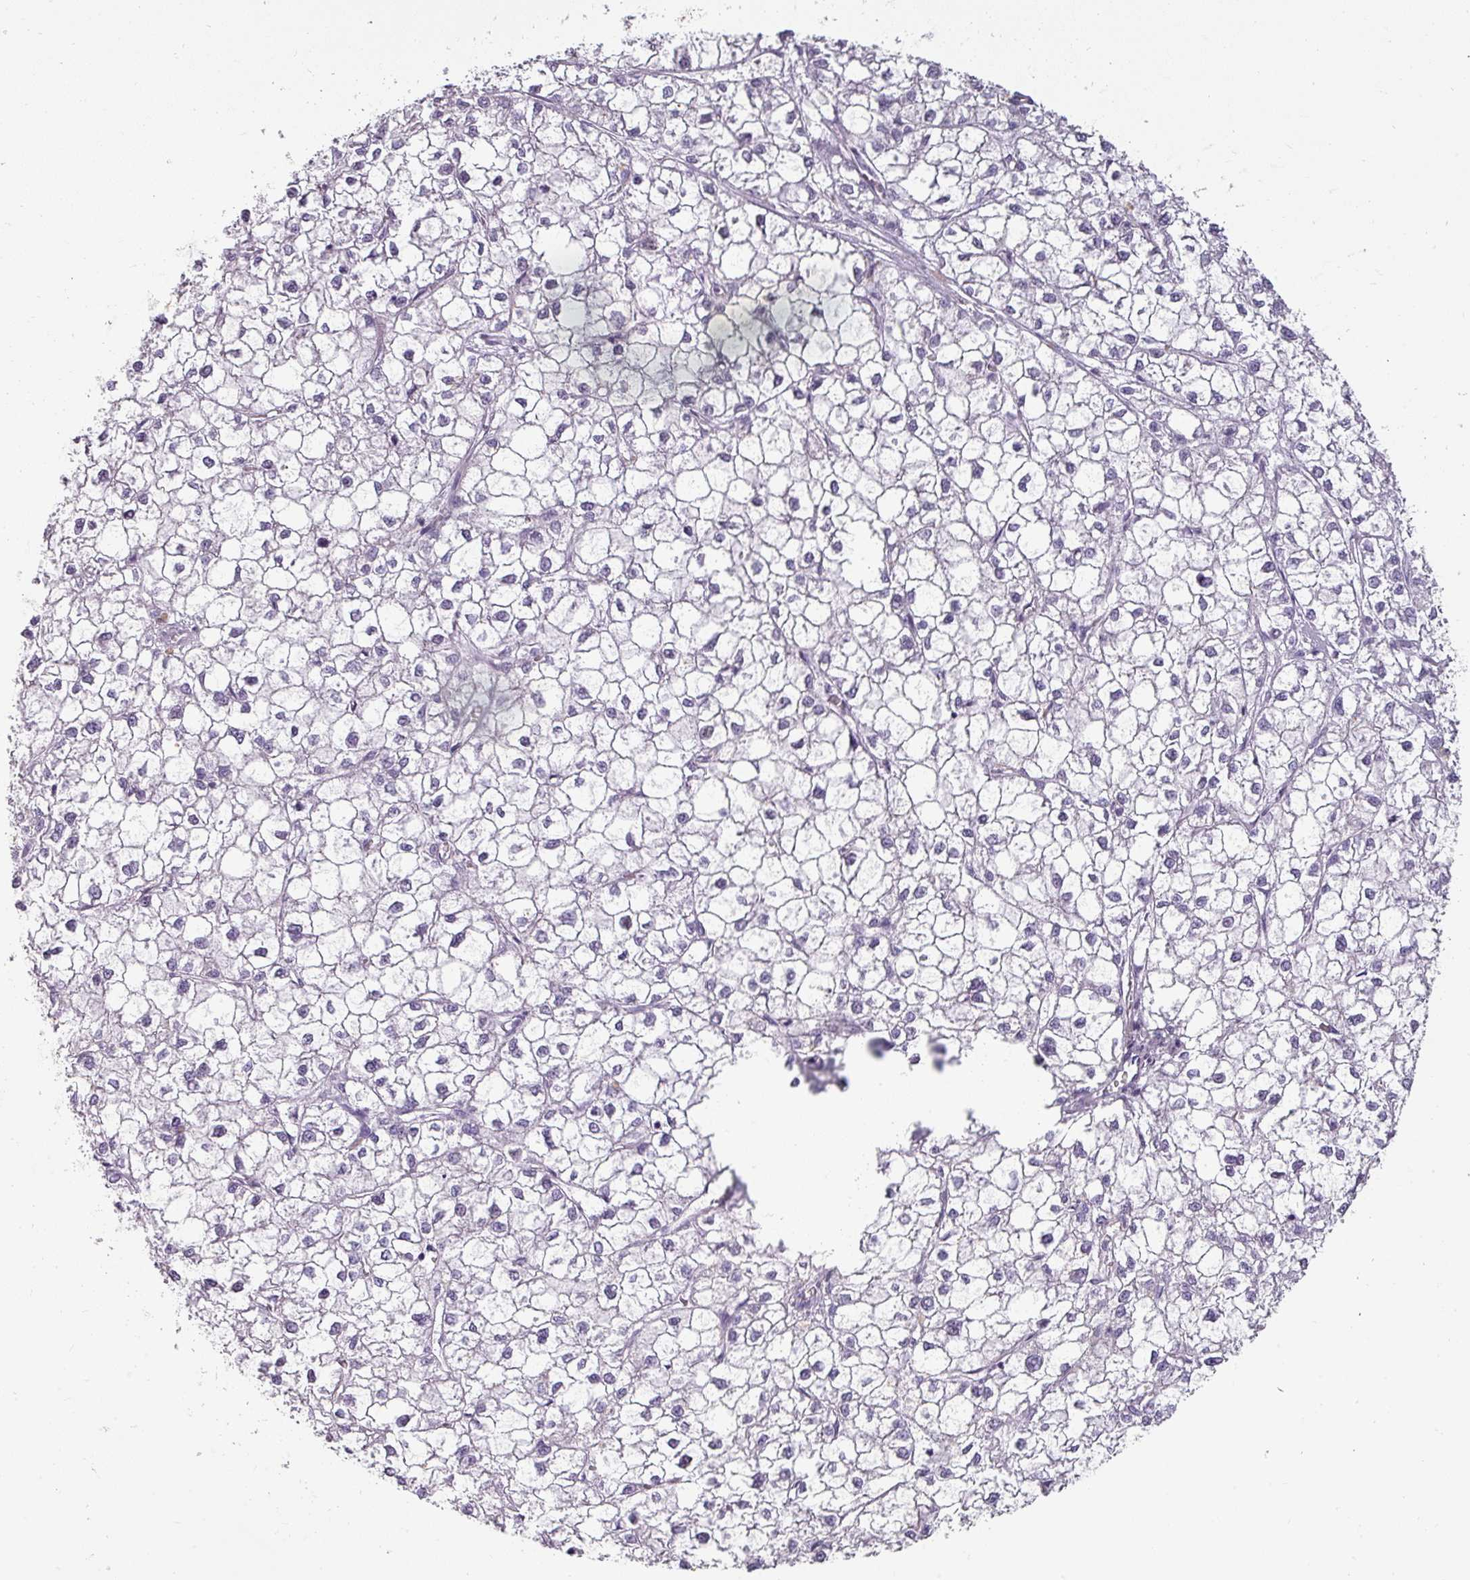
{"staining": {"intensity": "negative", "quantity": "none", "location": "none"}, "tissue": "liver cancer", "cell_type": "Tumor cells", "image_type": "cancer", "snomed": [{"axis": "morphology", "description": "Carcinoma, Hepatocellular, NOS"}, {"axis": "topography", "description": "Liver"}], "caption": "IHC histopathology image of neoplastic tissue: human hepatocellular carcinoma (liver) stained with DAB demonstrates no significant protein positivity in tumor cells. (DAB immunohistochemistry visualized using brightfield microscopy, high magnification).", "gene": "ASB1", "patient": {"sex": "female", "age": 43}}